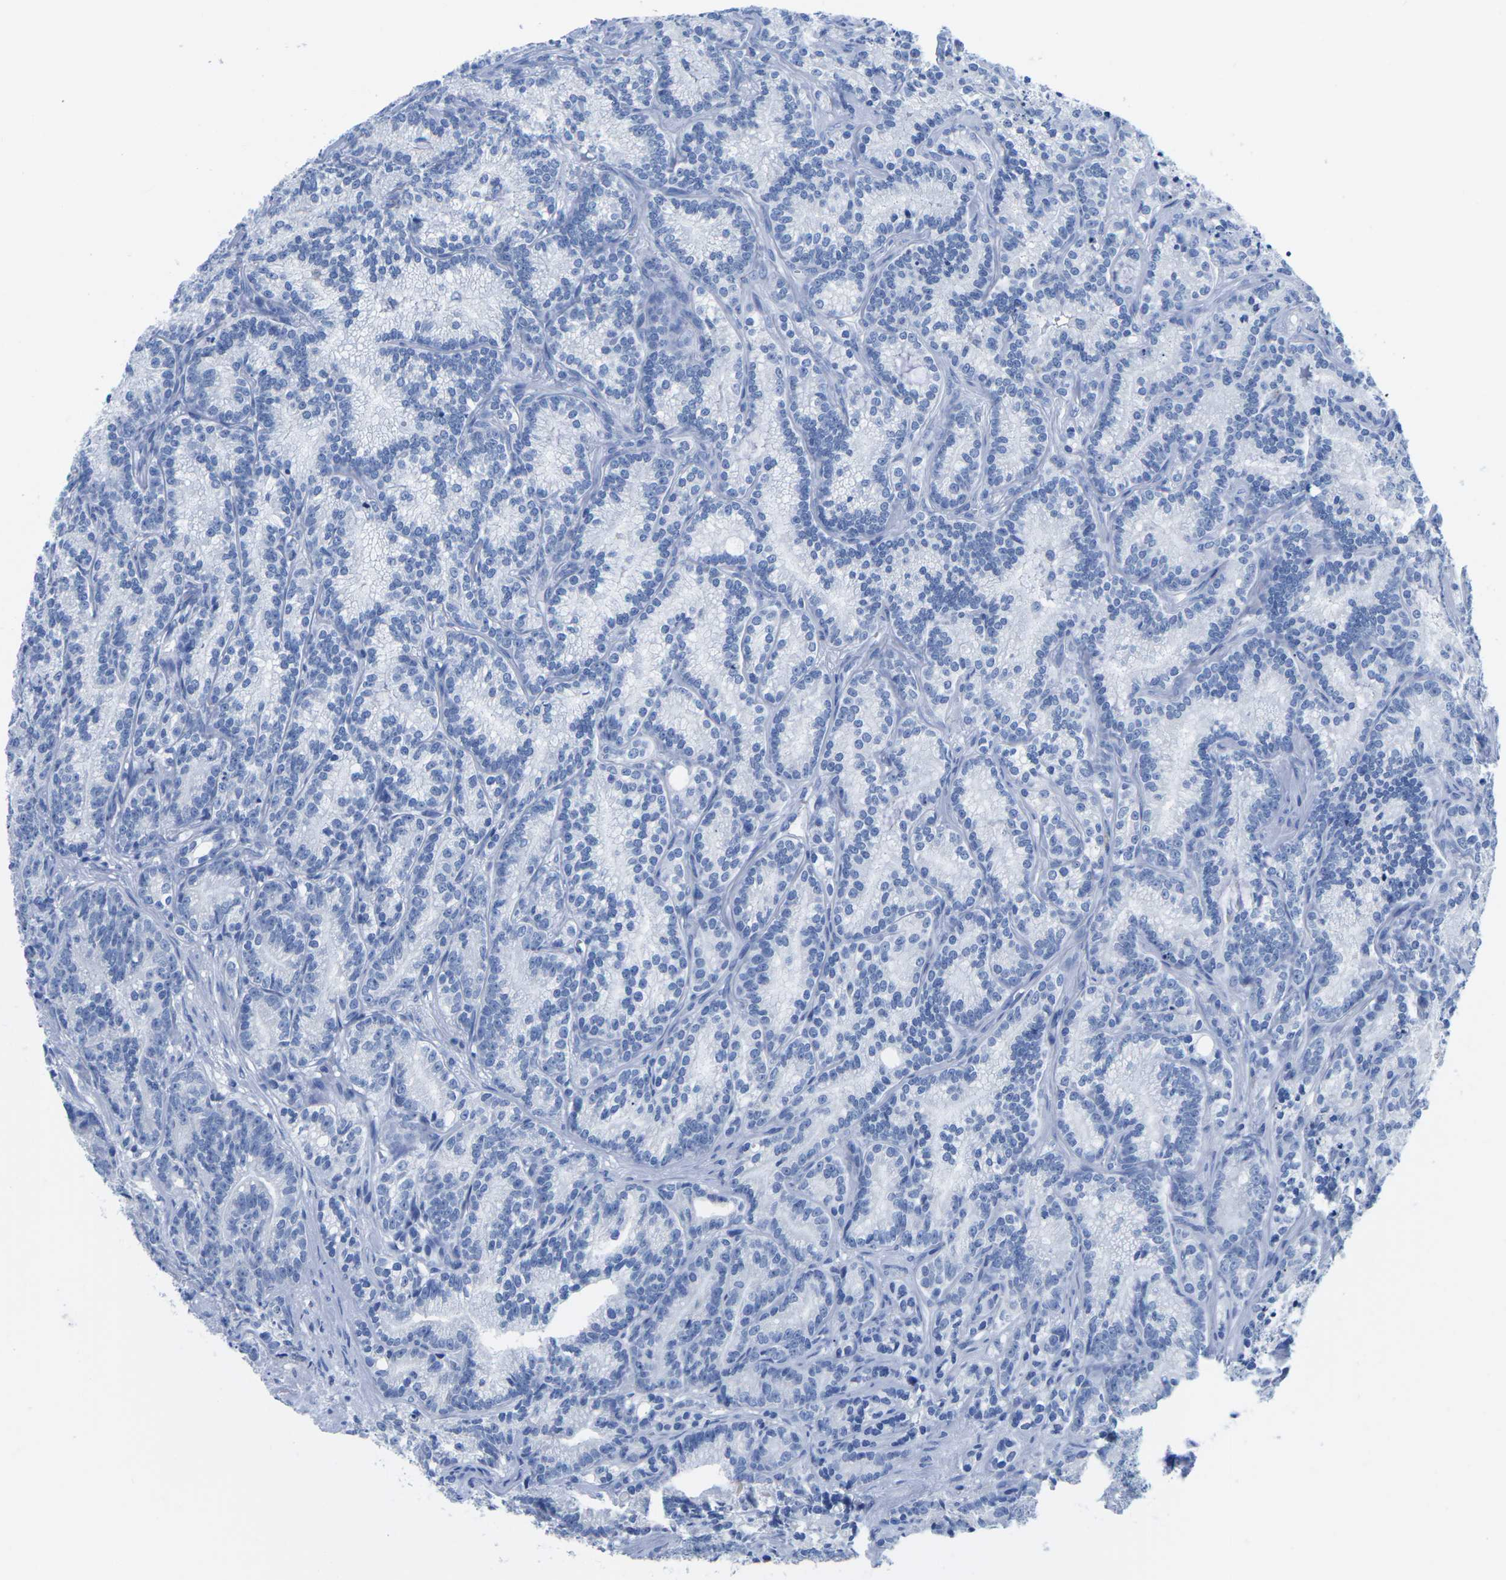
{"staining": {"intensity": "negative", "quantity": "none", "location": "none"}, "tissue": "prostate cancer", "cell_type": "Tumor cells", "image_type": "cancer", "snomed": [{"axis": "morphology", "description": "Adenocarcinoma, Low grade"}, {"axis": "topography", "description": "Prostate"}], "caption": "Immunohistochemistry photomicrograph of neoplastic tissue: prostate adenocarcinoma (low-grade) stained with DAB (3,3'-diaminobenzidine) shows no significant protein expression in tumor cells.", "gene": "CYP1A2", "patient": {"sex": "male", "age": 89}}